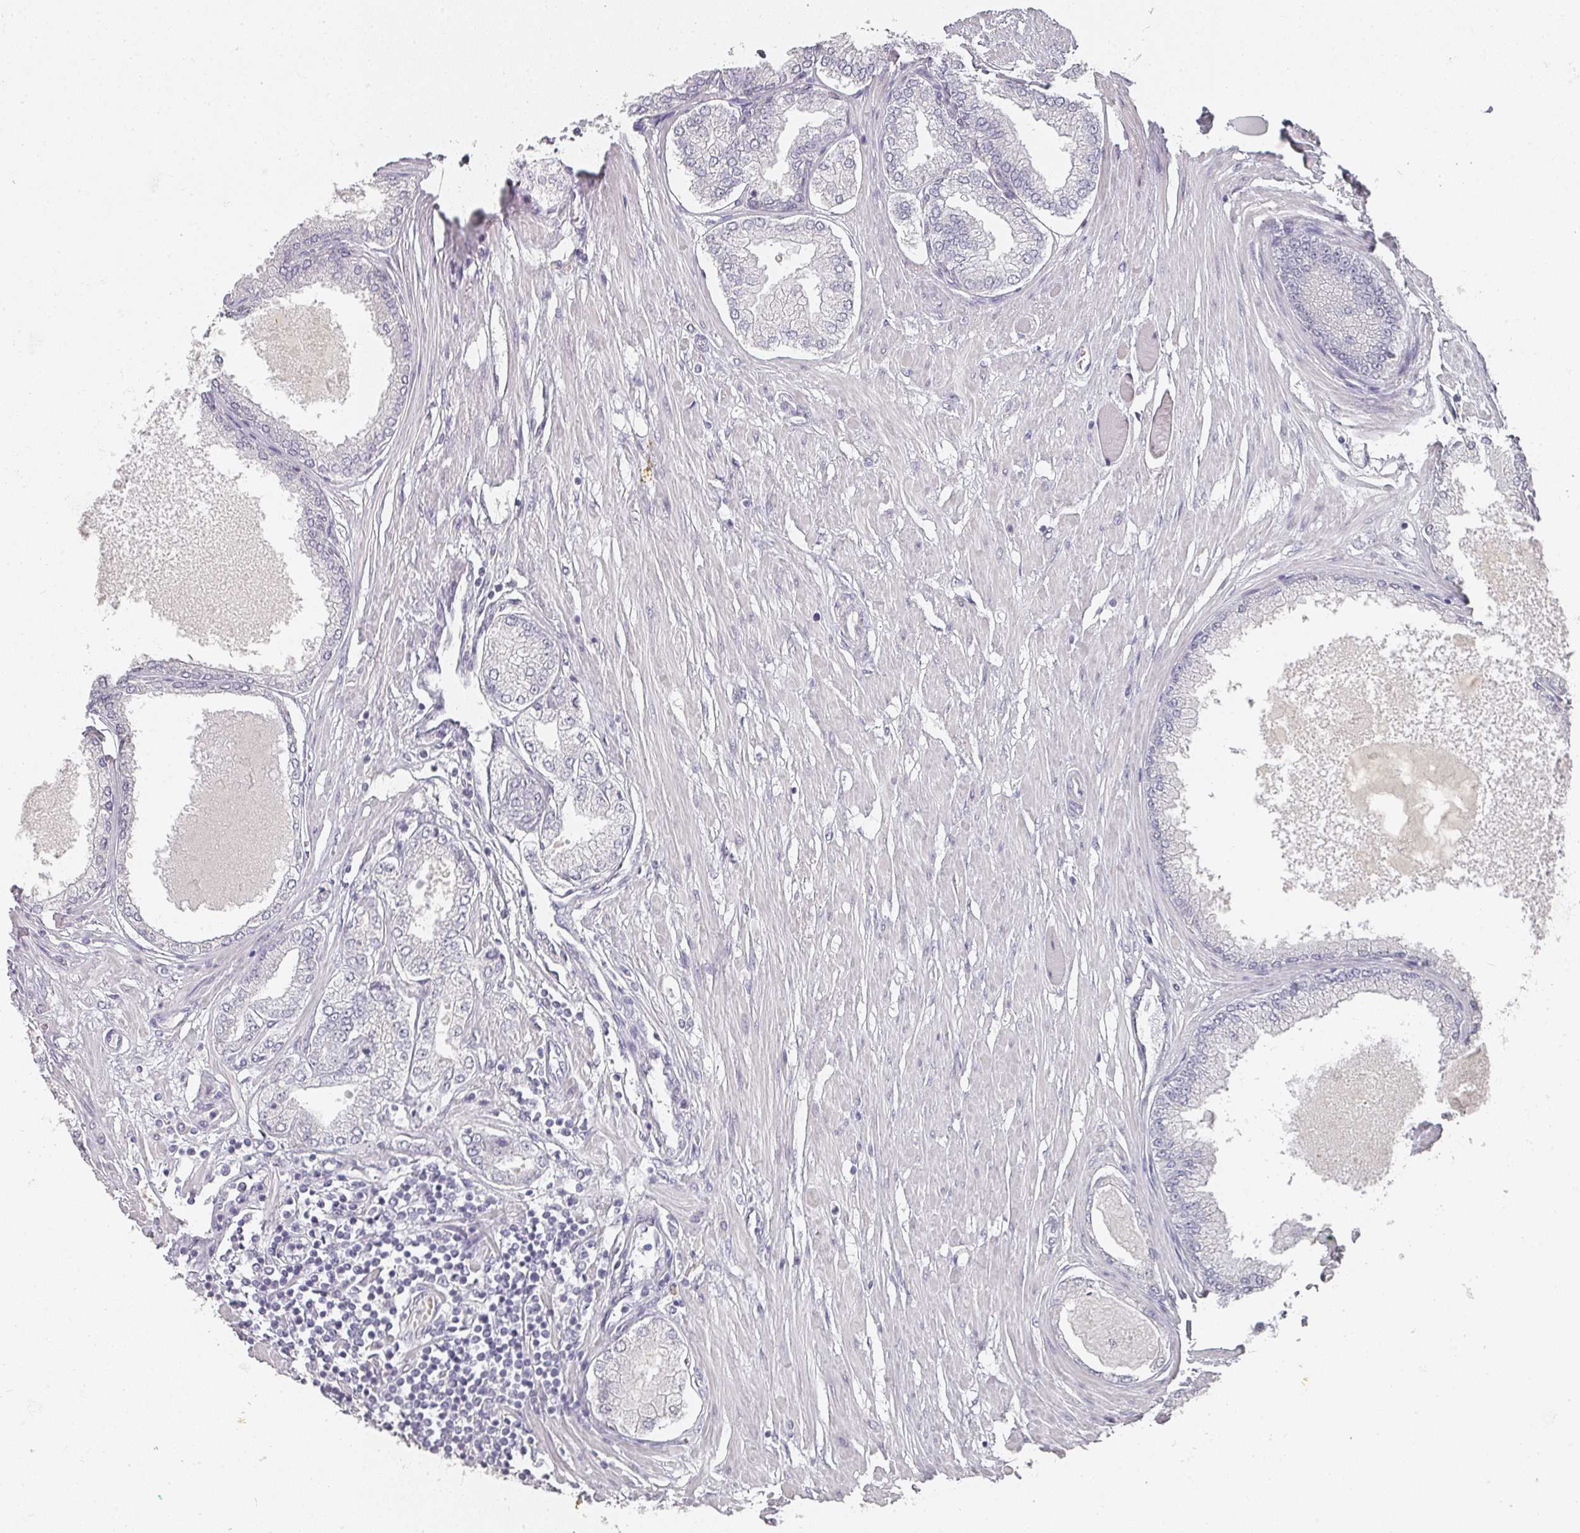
{"staining": {"intensity": "negative", "quantity": "none", "location": "none"}, "tissue": "prostate cancer", "cell_type": "Tumor cells", "image_type": "cancer", "snomed": [{"axis": "morphology", "description": "Adenocarcinoma, Low grade"}, {"axis": "topography", "description": "Prostate"}], "caption": "Immunohistochemistry histopathology image of neoplastic tissue: prostate adenocarcinoma (low-grade) stained with DAB (3,3'-diaminobenzidine) exhibits no significant protein staining in tumor cells. (Immunohistochemistry (ihc), brightfield microscopy, high magnification).", "gene": "SHISA2", "patient": {"sex": "male", "age": 63}}